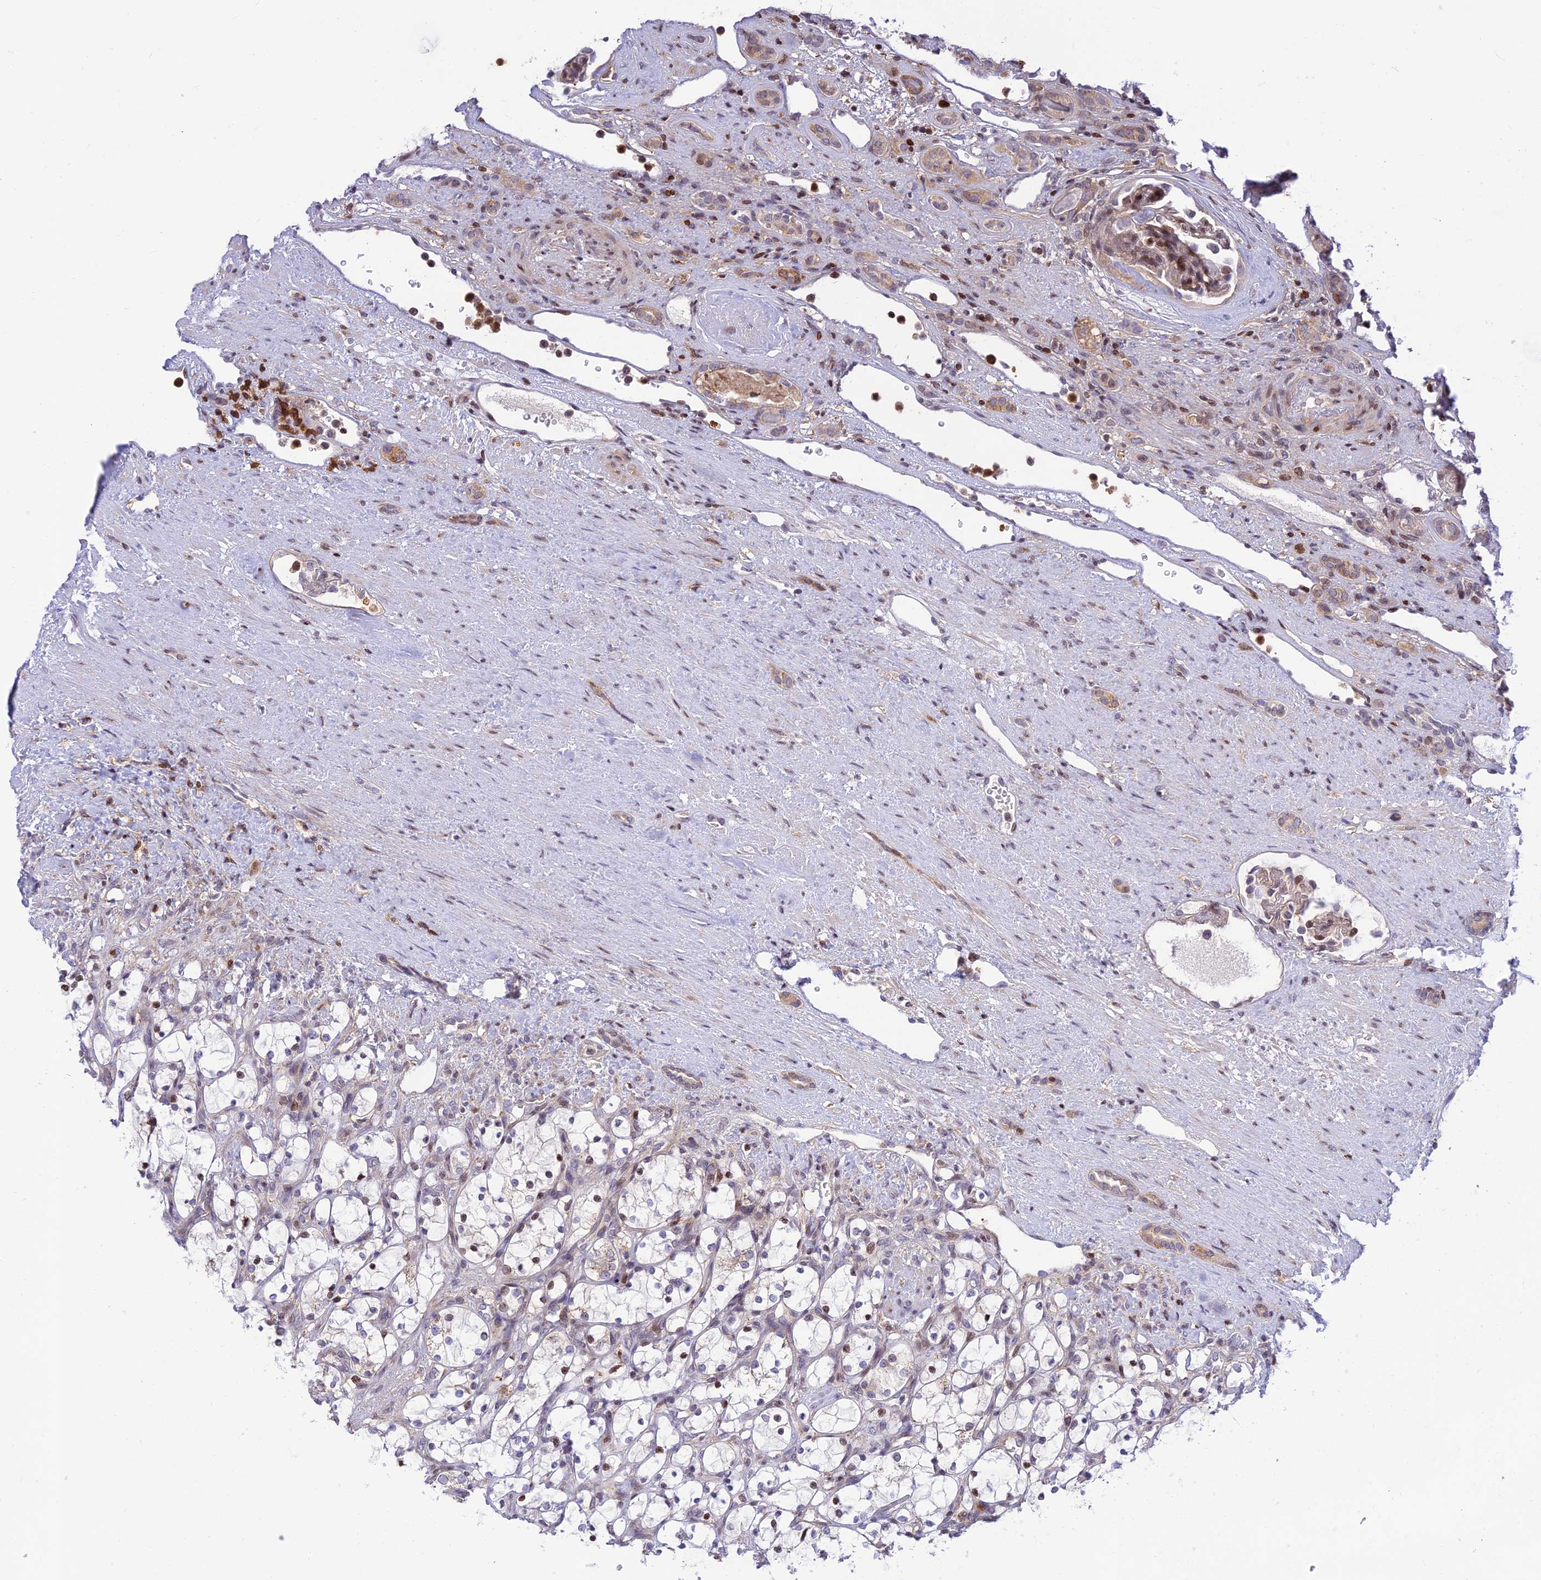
{"staining": {"intensity": "weak", "quantity": "<25%", "location": "nuclear"}, "tissue": "renal cancer", "cell_type": "Tumor cells", "image_type": "cancer", "snomed": [{"axis": "morphology", "description": "Adenocarcinoma, NOS"}, {"axis": "topography", "description": "Kidney"}], "caption": "High power microscopy photomicrograph of an IHC micrograph of renal adenocarcinoma, revealing no significant staining in tumor cells. (IHC, brightfield microscopy, high magnification).", "gene": "FAM186B", "patient": {"sex": "female", "age": 69}}